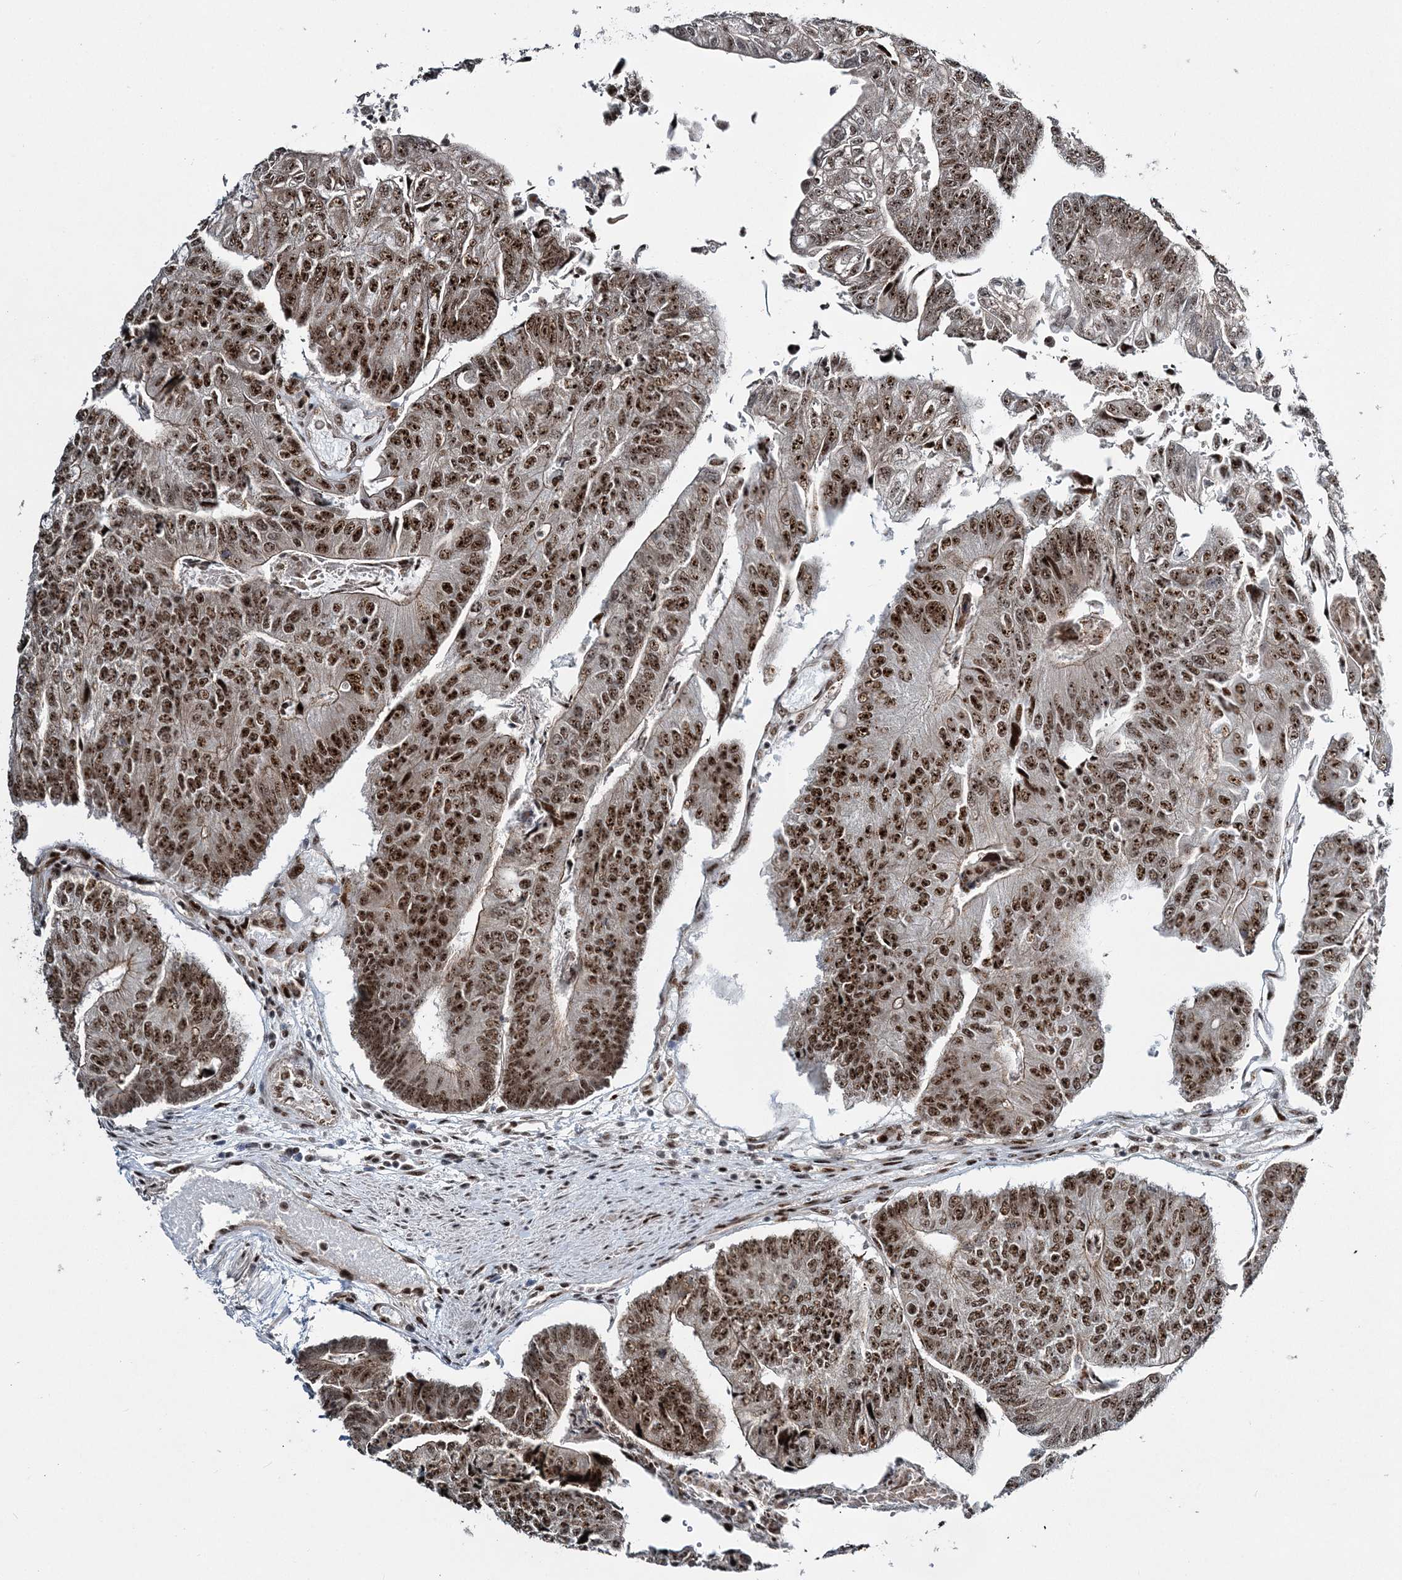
{"staining": {"intensity": "strong", "quantity": ">75%", "location": "nuclear"}, "tissue": "colorectal cancer", "cell_type": "Tumor cells", "image_type": "cancer", "snomed": [{"axis": "morphology", "description": "Adenocarcinoma, NOS"}, {"axis": "topography", "description": "Colon"}], "caption": "DAB immunohistochemical staining of human colorectal adenocarcinoma displays strong nuclear protein staining in about >75% of tumor cells.", "gene": "CWC22", "patient": {"sex": "female", "age": 67}}